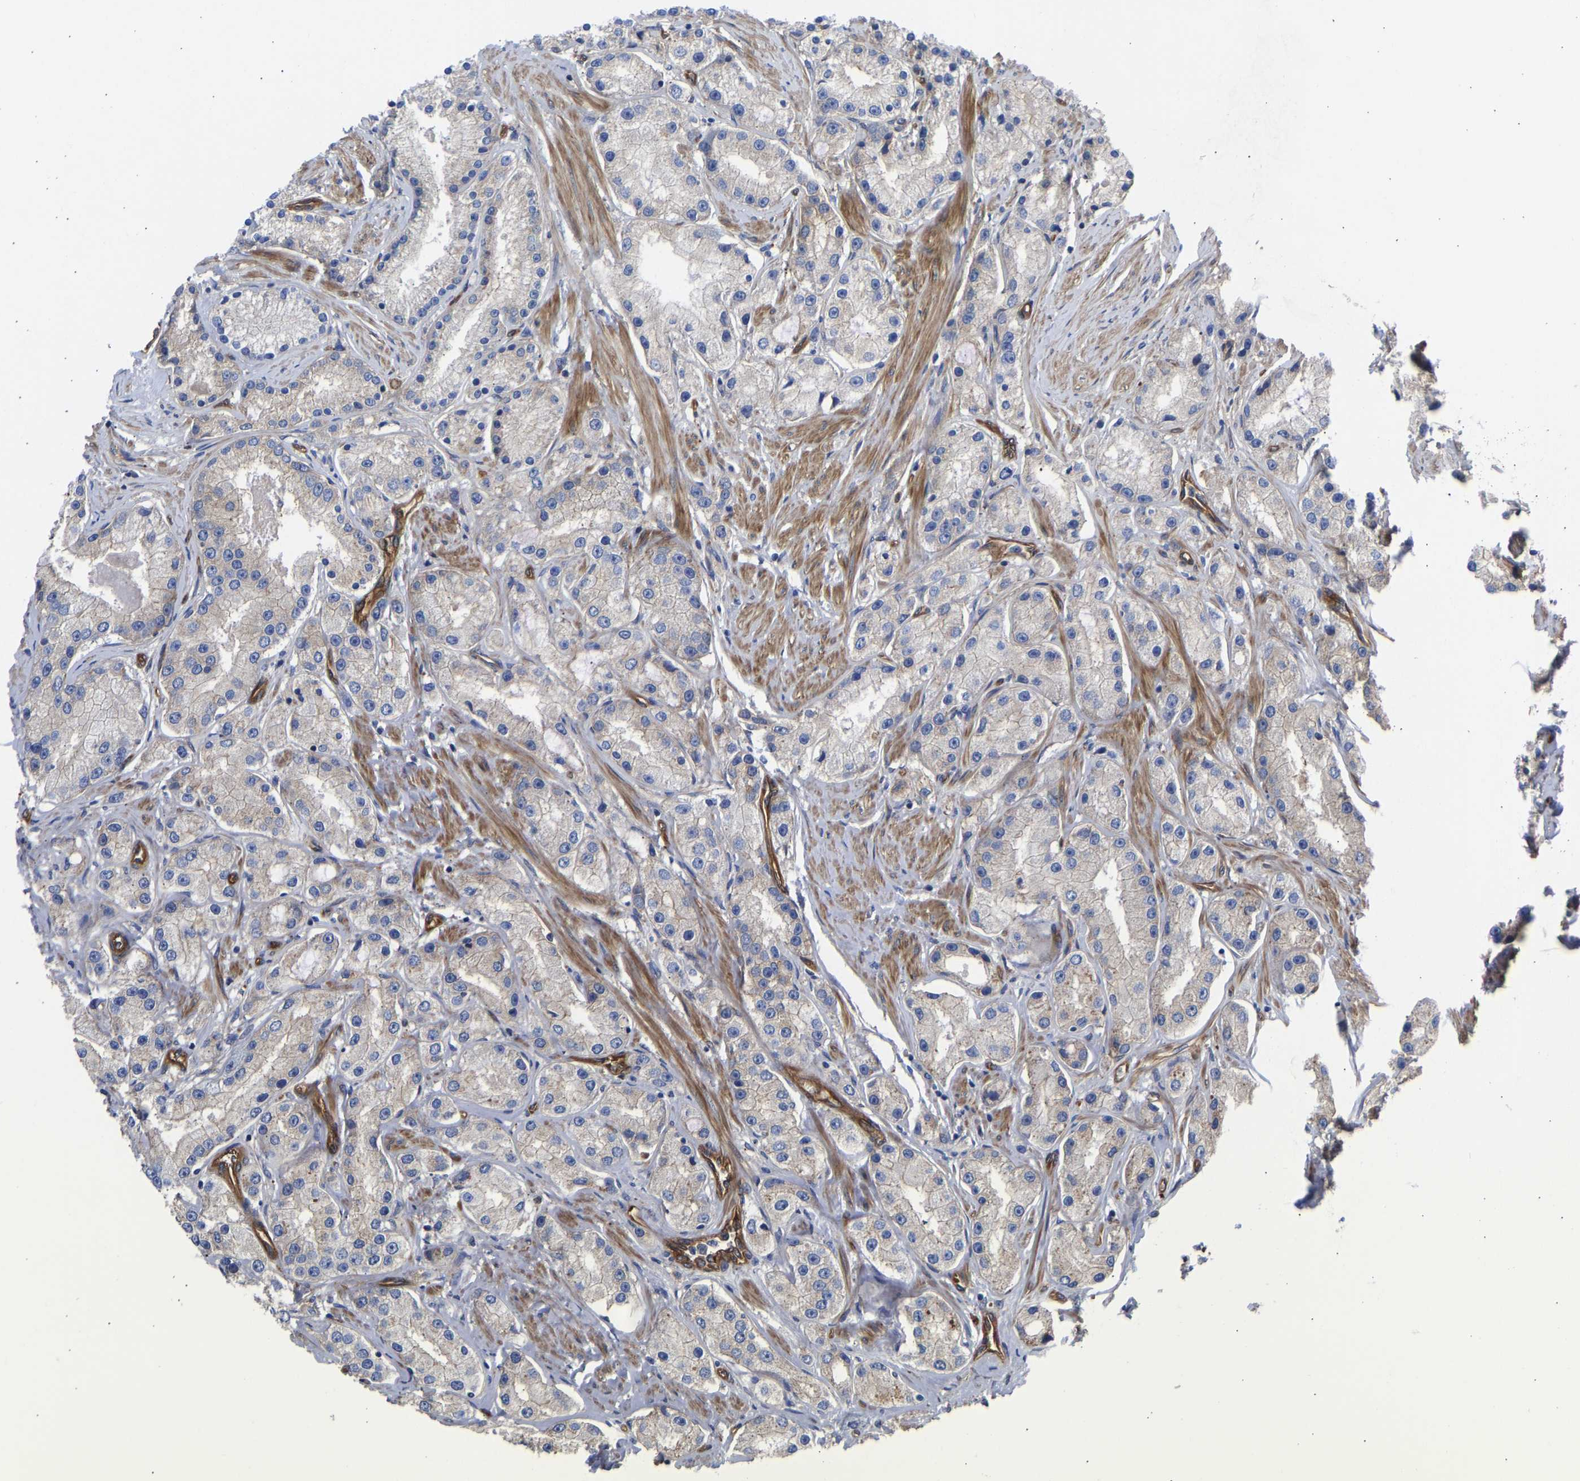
{"staining": {"intensity": "moderate", "quantity": "25%-75%", "location": "cytoplasmic/membranous"}, "tissue": "prostate cancer", "cell_type": "Tumor cells", "image_type": "cancer", "snomed": [{"axis": "morphology", "description": "Adenocarcinoma, Low grade"}, {"axis": "topography", "description": "Prostate"}], "caption": "A photomicrograph of prostate adenocarcinoma (low-grade) stained for a protein shows moderate cytoplasmic/membranous brown staining in tumor cells. Using DAB (3,3'-diaminobenzidine) (brown) and hematoxylin (blue) stains, captured at high magnification using brightfield microscopy.", "gene": "MYO1C", "patient": {"sex": "male", "age": 63}}